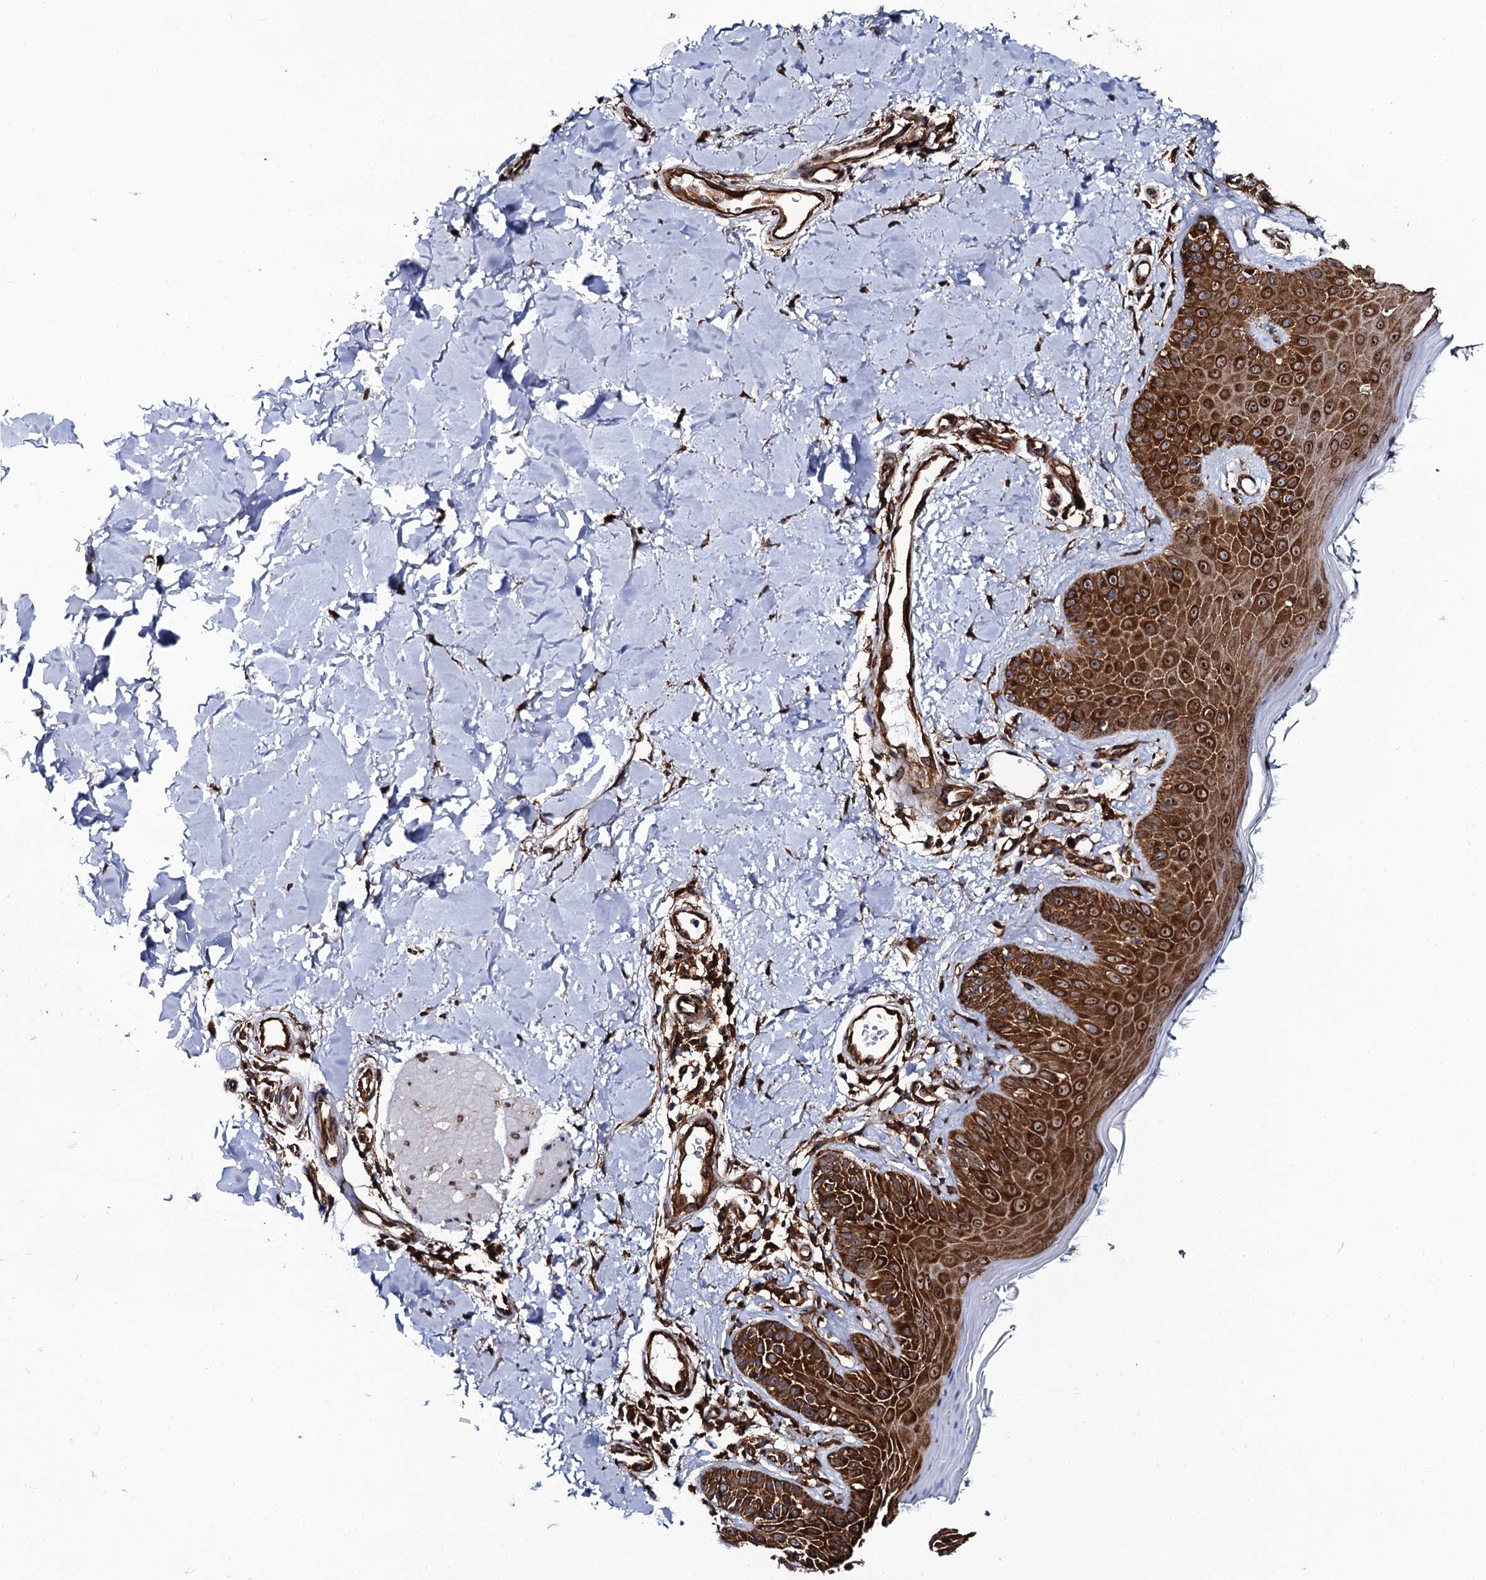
{"staining": {"intensity": "strong", "quantity": ">75%", "location": "cytoplasmic/membranous"}, "tissue": "skin", "cell_type": "Fibroblasts", "image_type": "normal", "snomed": [{"axis": "morphology", "description": "Normal tissue, NOS"}, {"axis": "topography", "description": "Skin"}], "caption": "Immunohistochemical staining of unremarkable skin exhibits strong cytoplasmic/membranous protein staining in about >75% of fibroblasts. (Brightfield microscopy of DAB IHC at high magnification).", "gene": "SPTY2D1", "patient": {"sex": "male", "age": 52}}